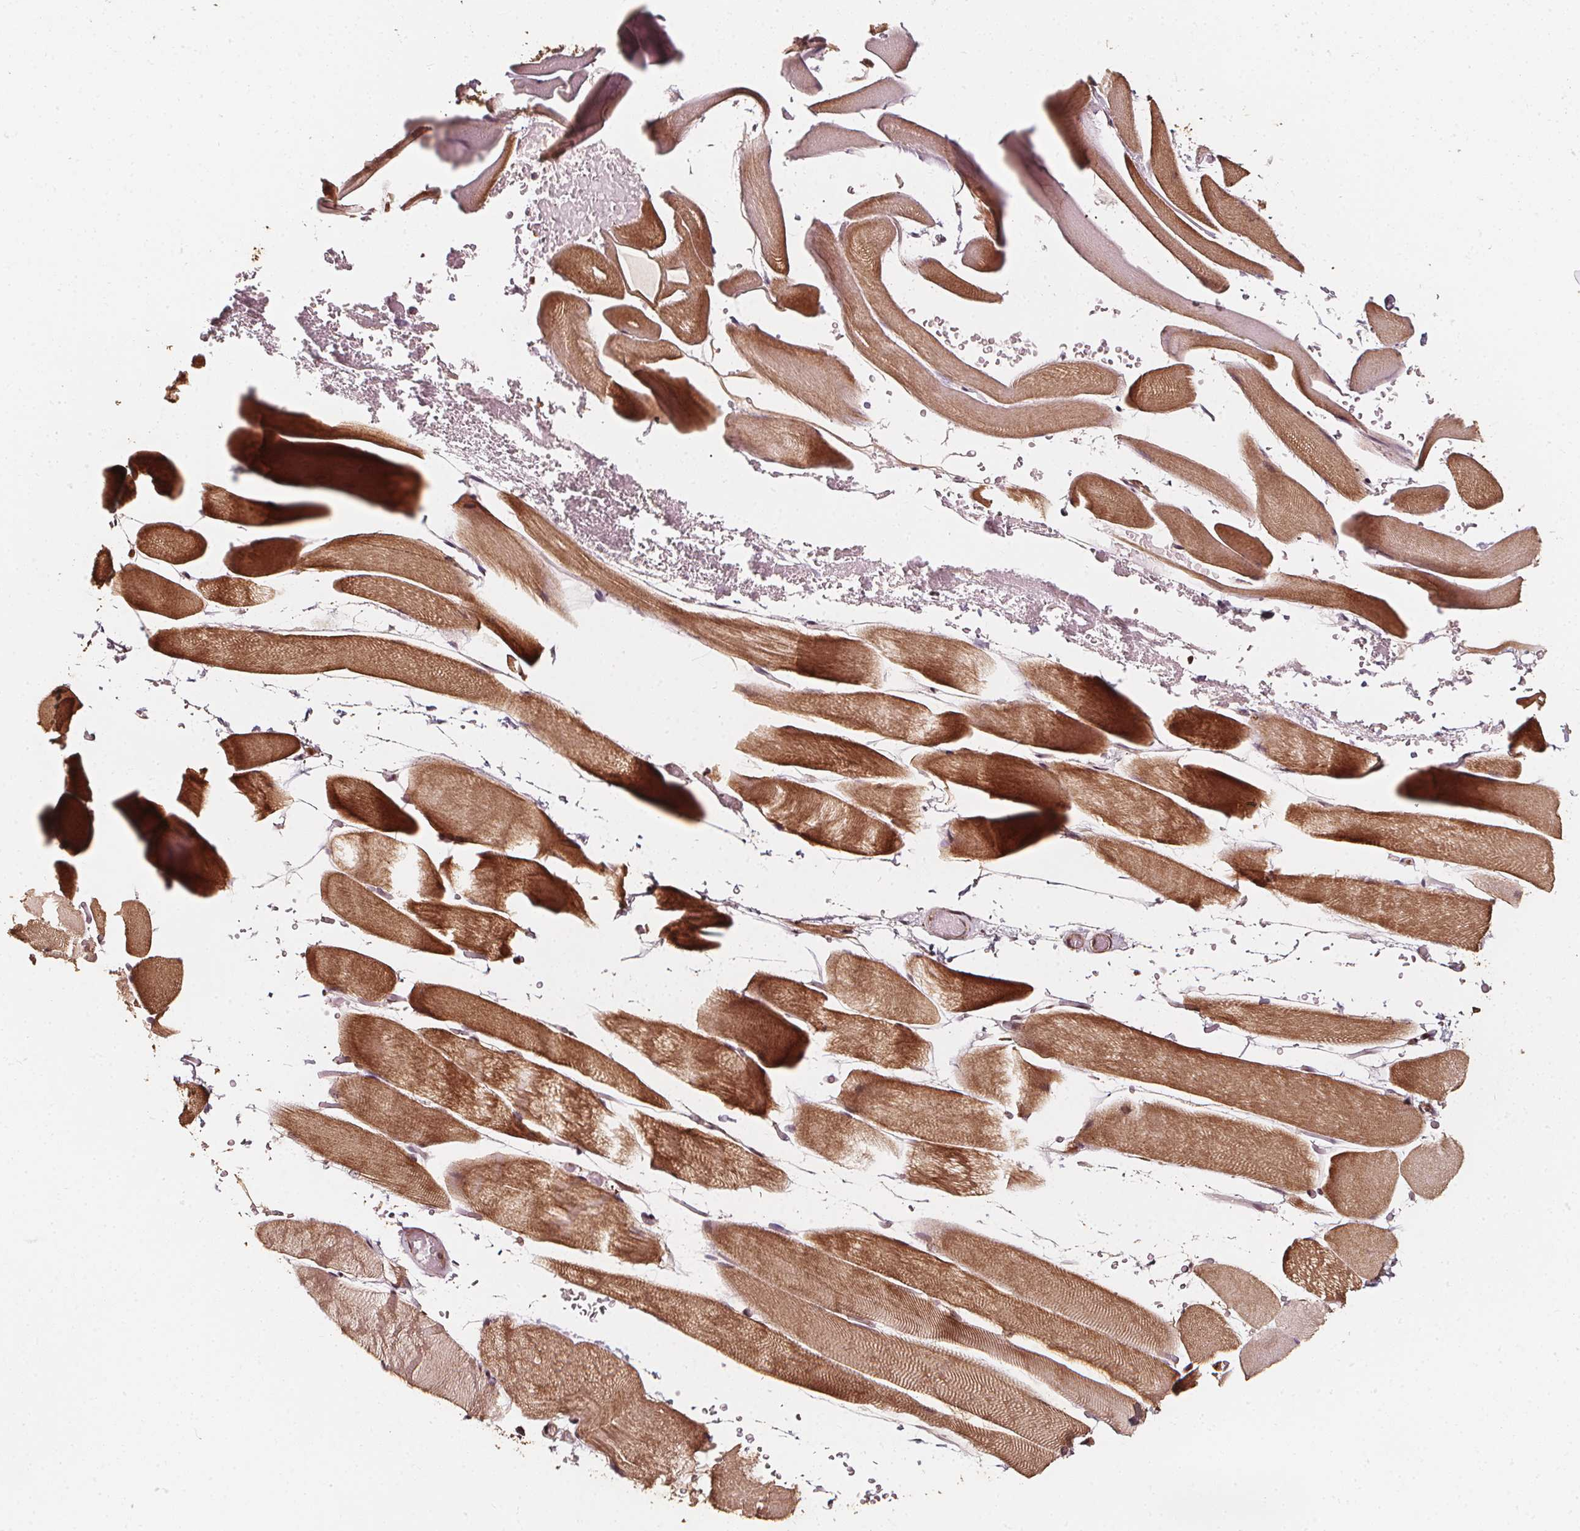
{"staining": {"intensity": "moderate", "quantity": ">75%", "location": "cytoplasmic/membranous,nuclear"}, "tissue": "skeletal muscle", "cell_type": "Myocytes", "image_type": "normal", "snomed": [{"axis": "morphology", "description": "Normal tissue, NOS"}, {"axis": "topography", "description": "Skeletal muscle"}], "caption": "Protein expression analysis of normal skeletal muscle displays moderate cytoplasmic/membranous,nuclear staining in approximately >75% of myocytes. (DAB (3,3'-diaminobenzidine) = brown stain, brightfield microscopy at high magnification).", "gene": "EXOSC9", "patient": {"sex": "female", "age": 37}}